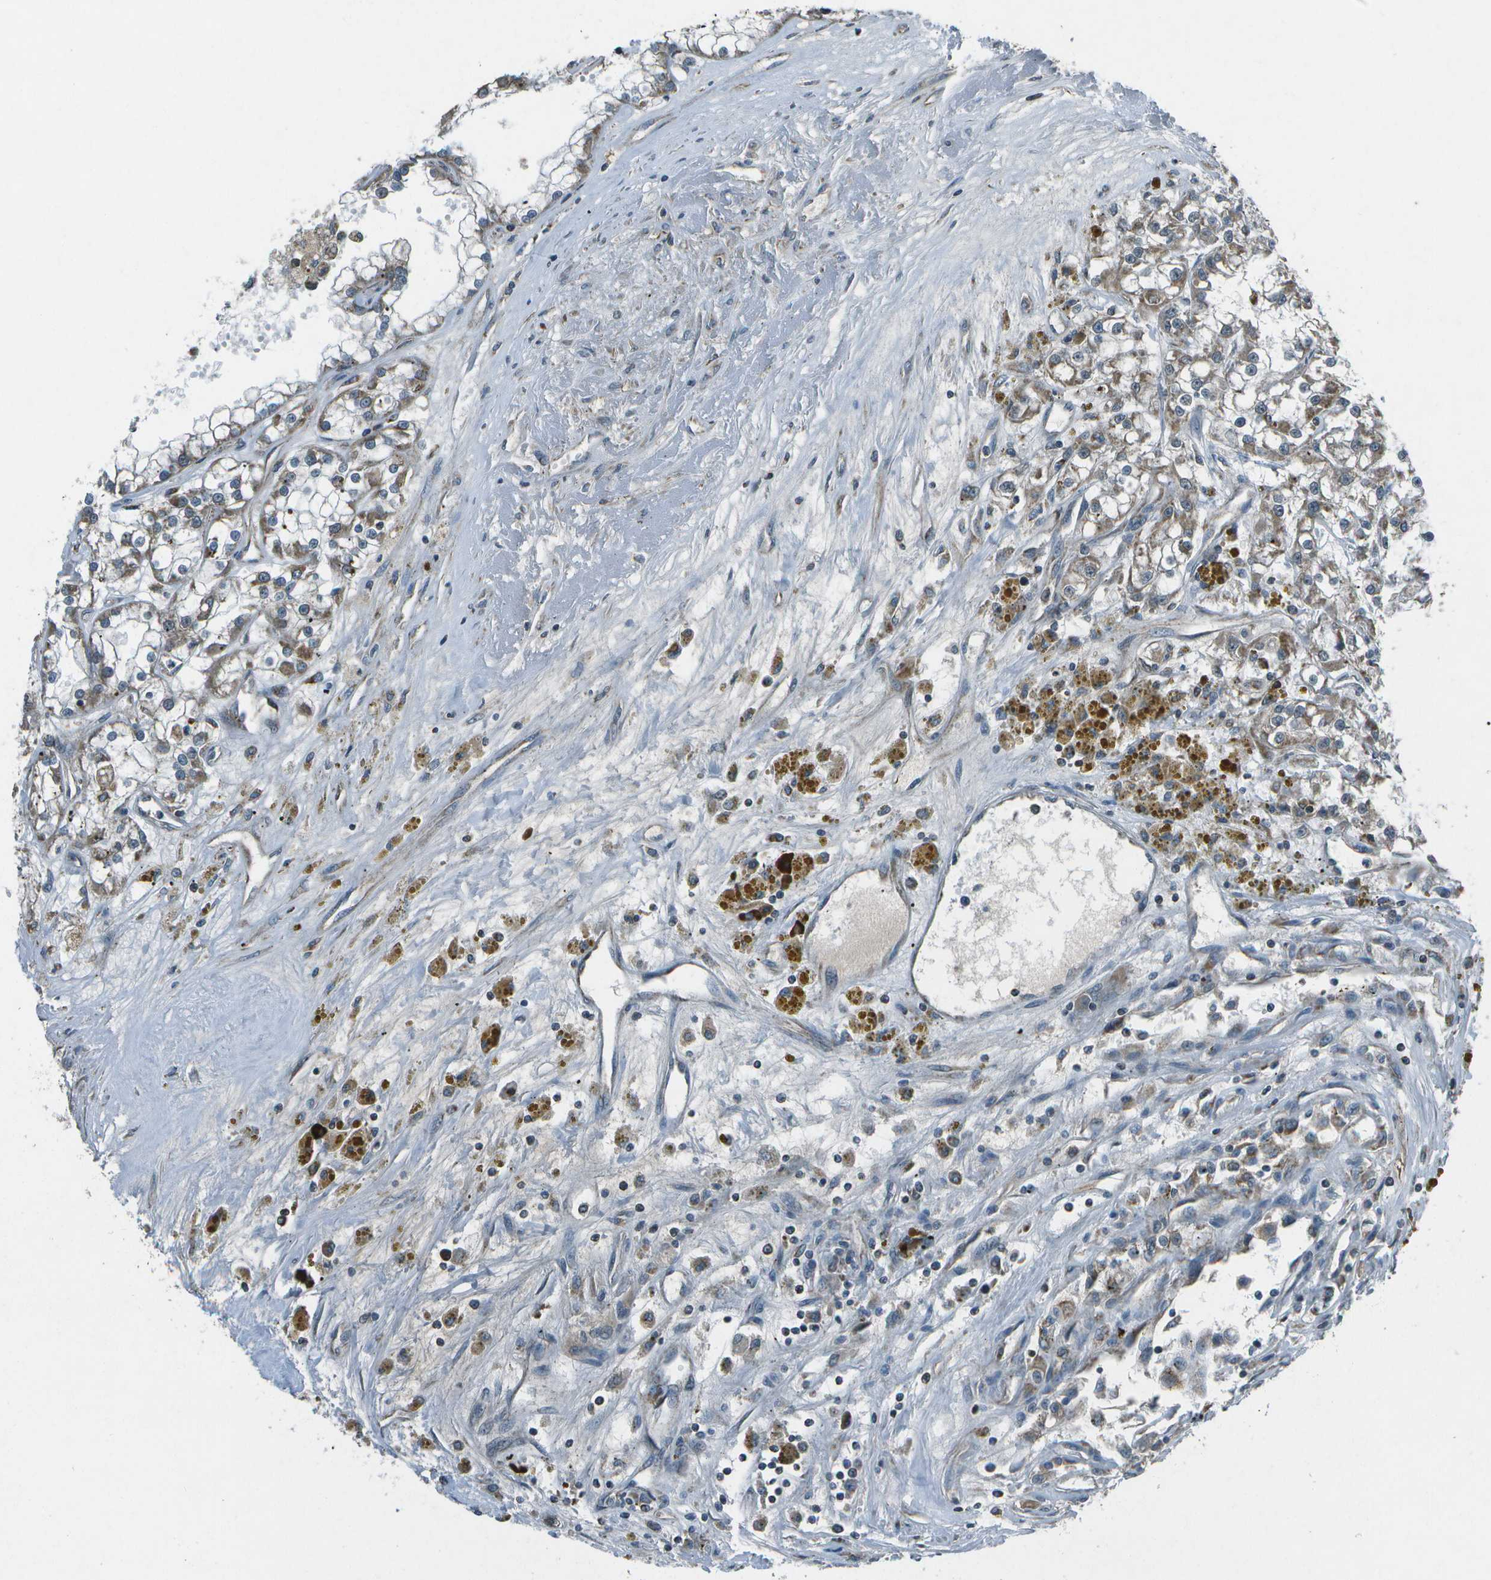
{"staining": {"intensity": "weak", "quantity": "25%-75%", "location": "cytoplasmic/membranous"}, "tissue": "renal cancer", "cell_type": "Tumor cells", "image_type": "cancer", "snomed": [{"axis": "morphology", "description": "Adenocarcinoma, NOS"}, {"axis": "topography", "description": "Kidney"}], "caption": "Brown immunohistochemical staining in human renal cancer shows weak cytoplasmic/membranous positivity in about 25%-75% of tumor cells.", "gene": "EIF2AK1", "patient": {"sex": "female", "age": 52}}